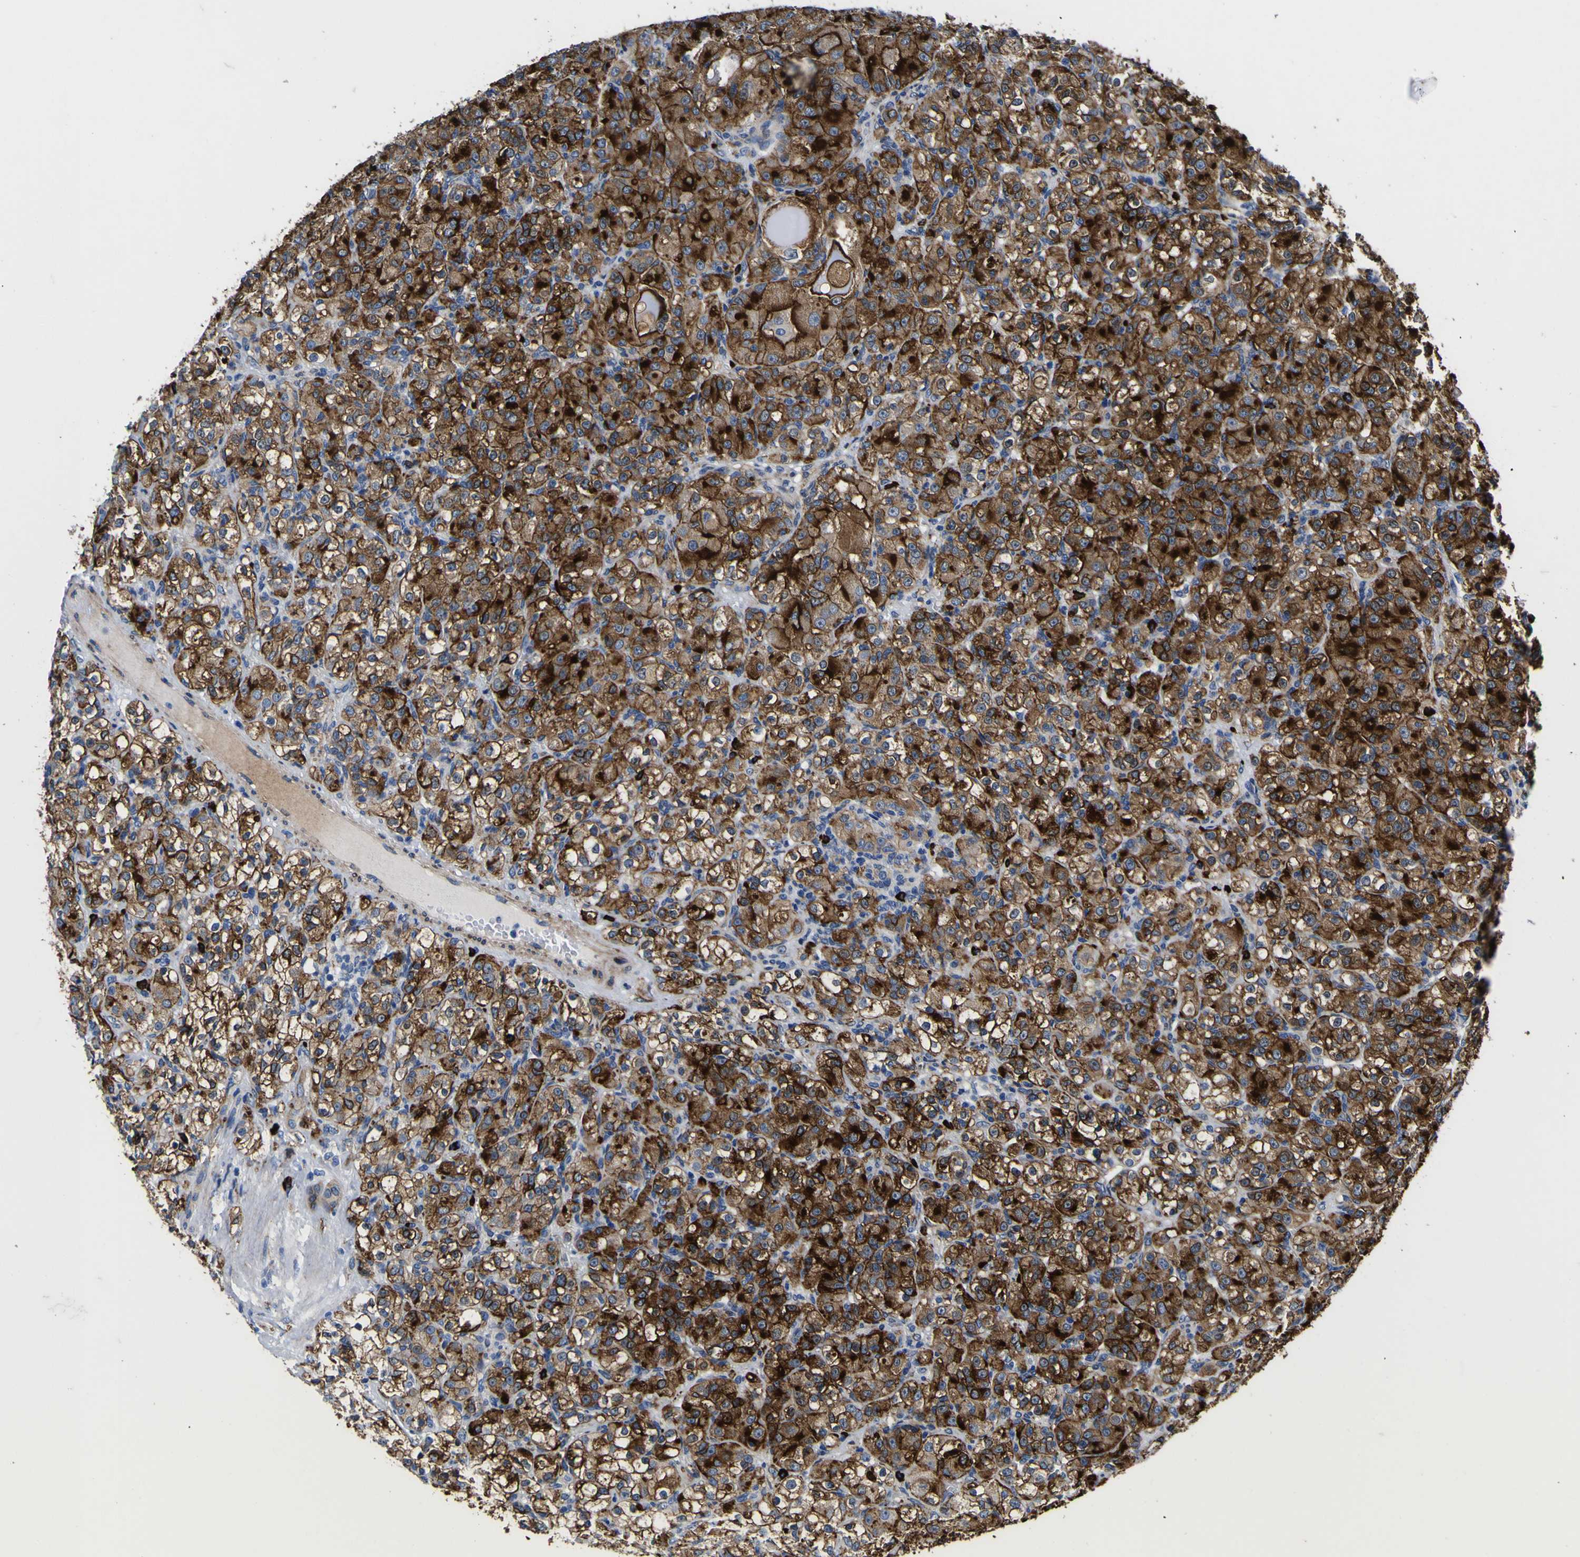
{"staining": {"intensity": "strong", "quantity": ">75%", "location": "cytoplasmic/membranous"}, "tissue": "renal cancer", "cell_type": "Tumor cells", "image_type": "cancer", "snomed": [{"axis": "morphology", "description": "Adenocarcinoma, NOS"}, {"axis": "topography", "description": "Kidney"}], "caption": "Protein expression by IHC reveals strong cytoplasmic/membranous positivity in approximately >75% of tumor cells in renal cancer.", "gene": "SCD", "patient": {"sex": "male", "age": 61}}